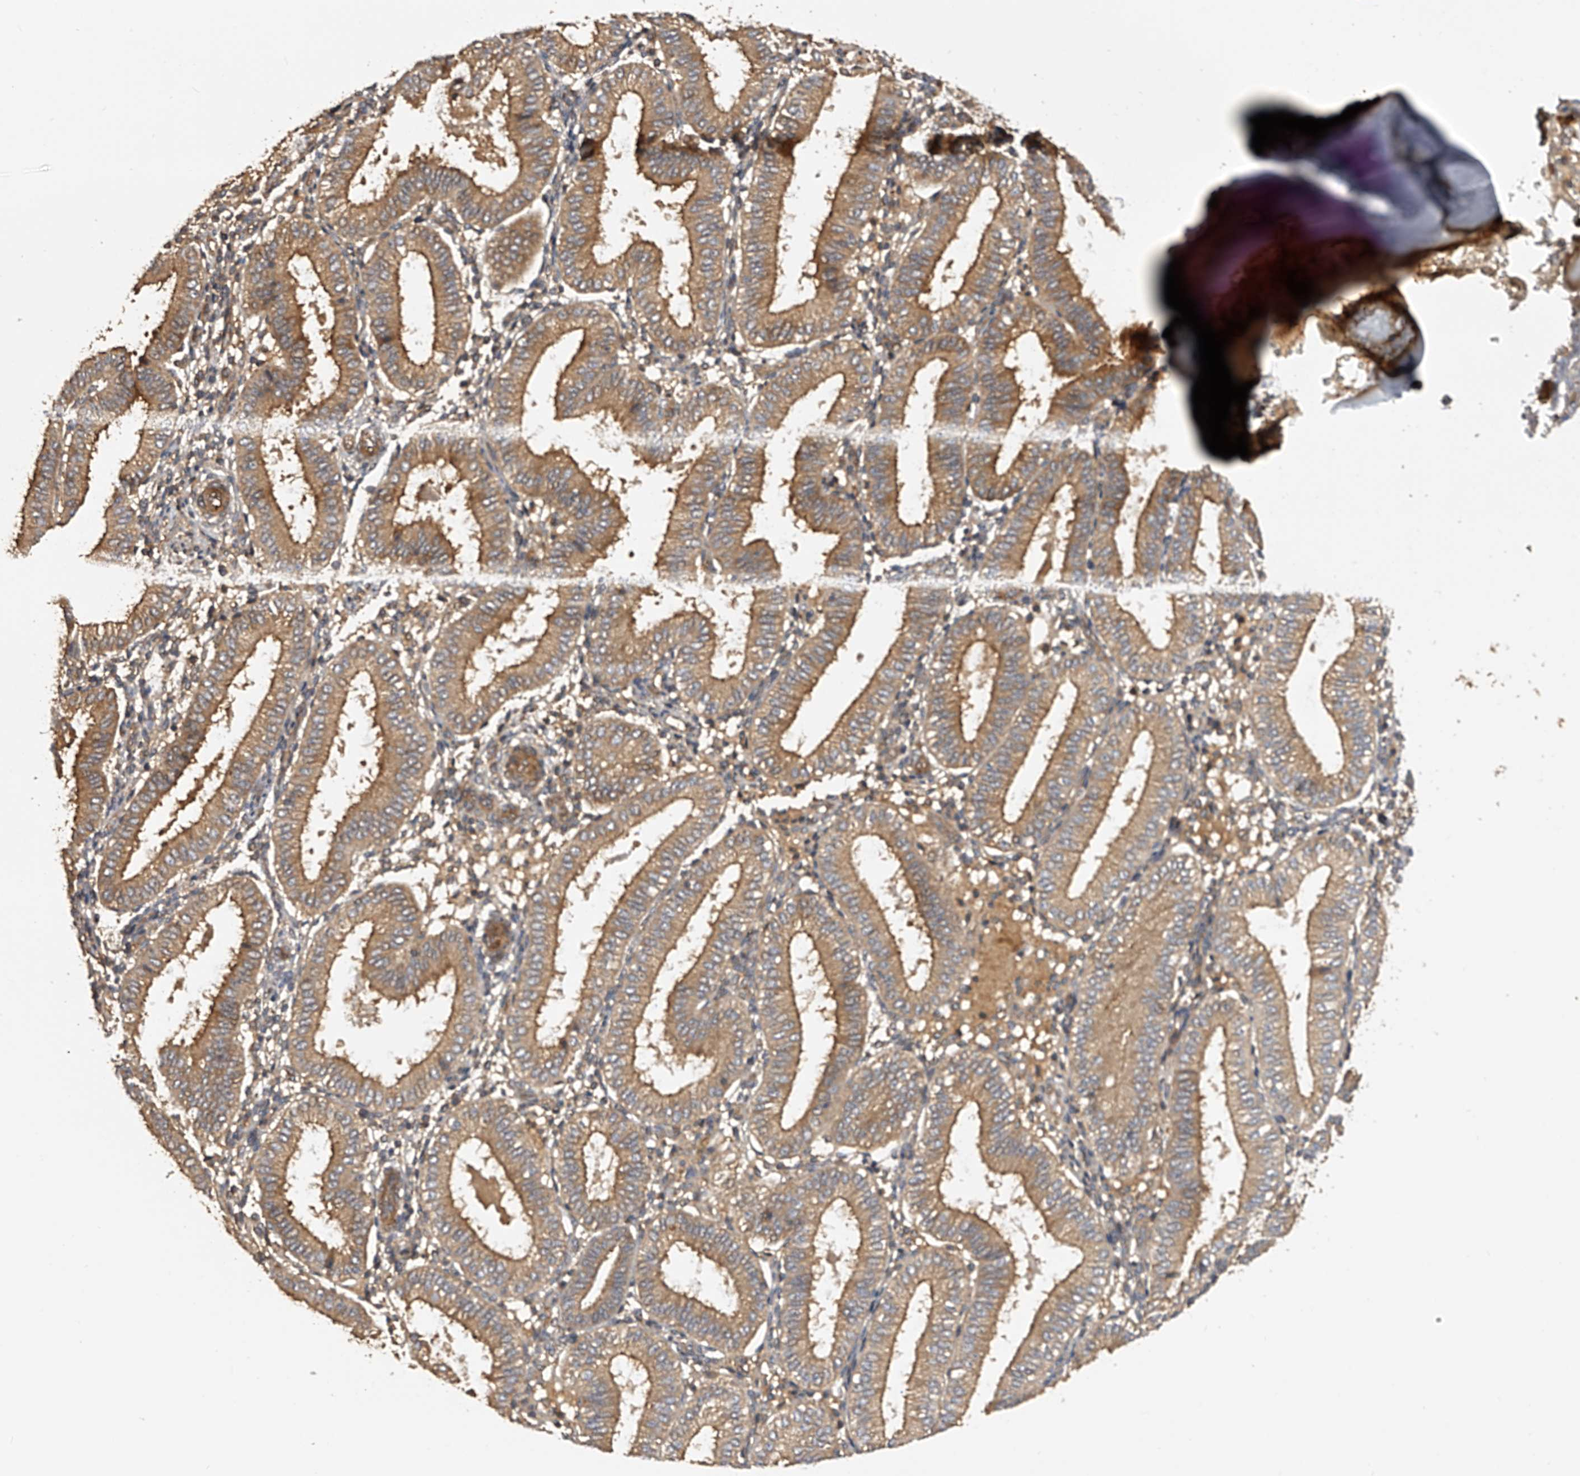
{"staining": {"intensity": "negative", "quantity": "none", "location": "none"}, "tissue": "endometrium", "cell_type": "Cells in endometrial stroma", "image_type": "normal", "snomed": [{"axis": "morphology", "description": "Normal tissue, NOS"}, {"axis": "topography", "description": "Endometrium"}], "caption": "This is an immunohistochemistry (IHC) image of normal human endometrium. There is no expression in cells in endometrial stroma.", "gene": "PTPRA", "patient": {"sex": "female", "age": 39}}